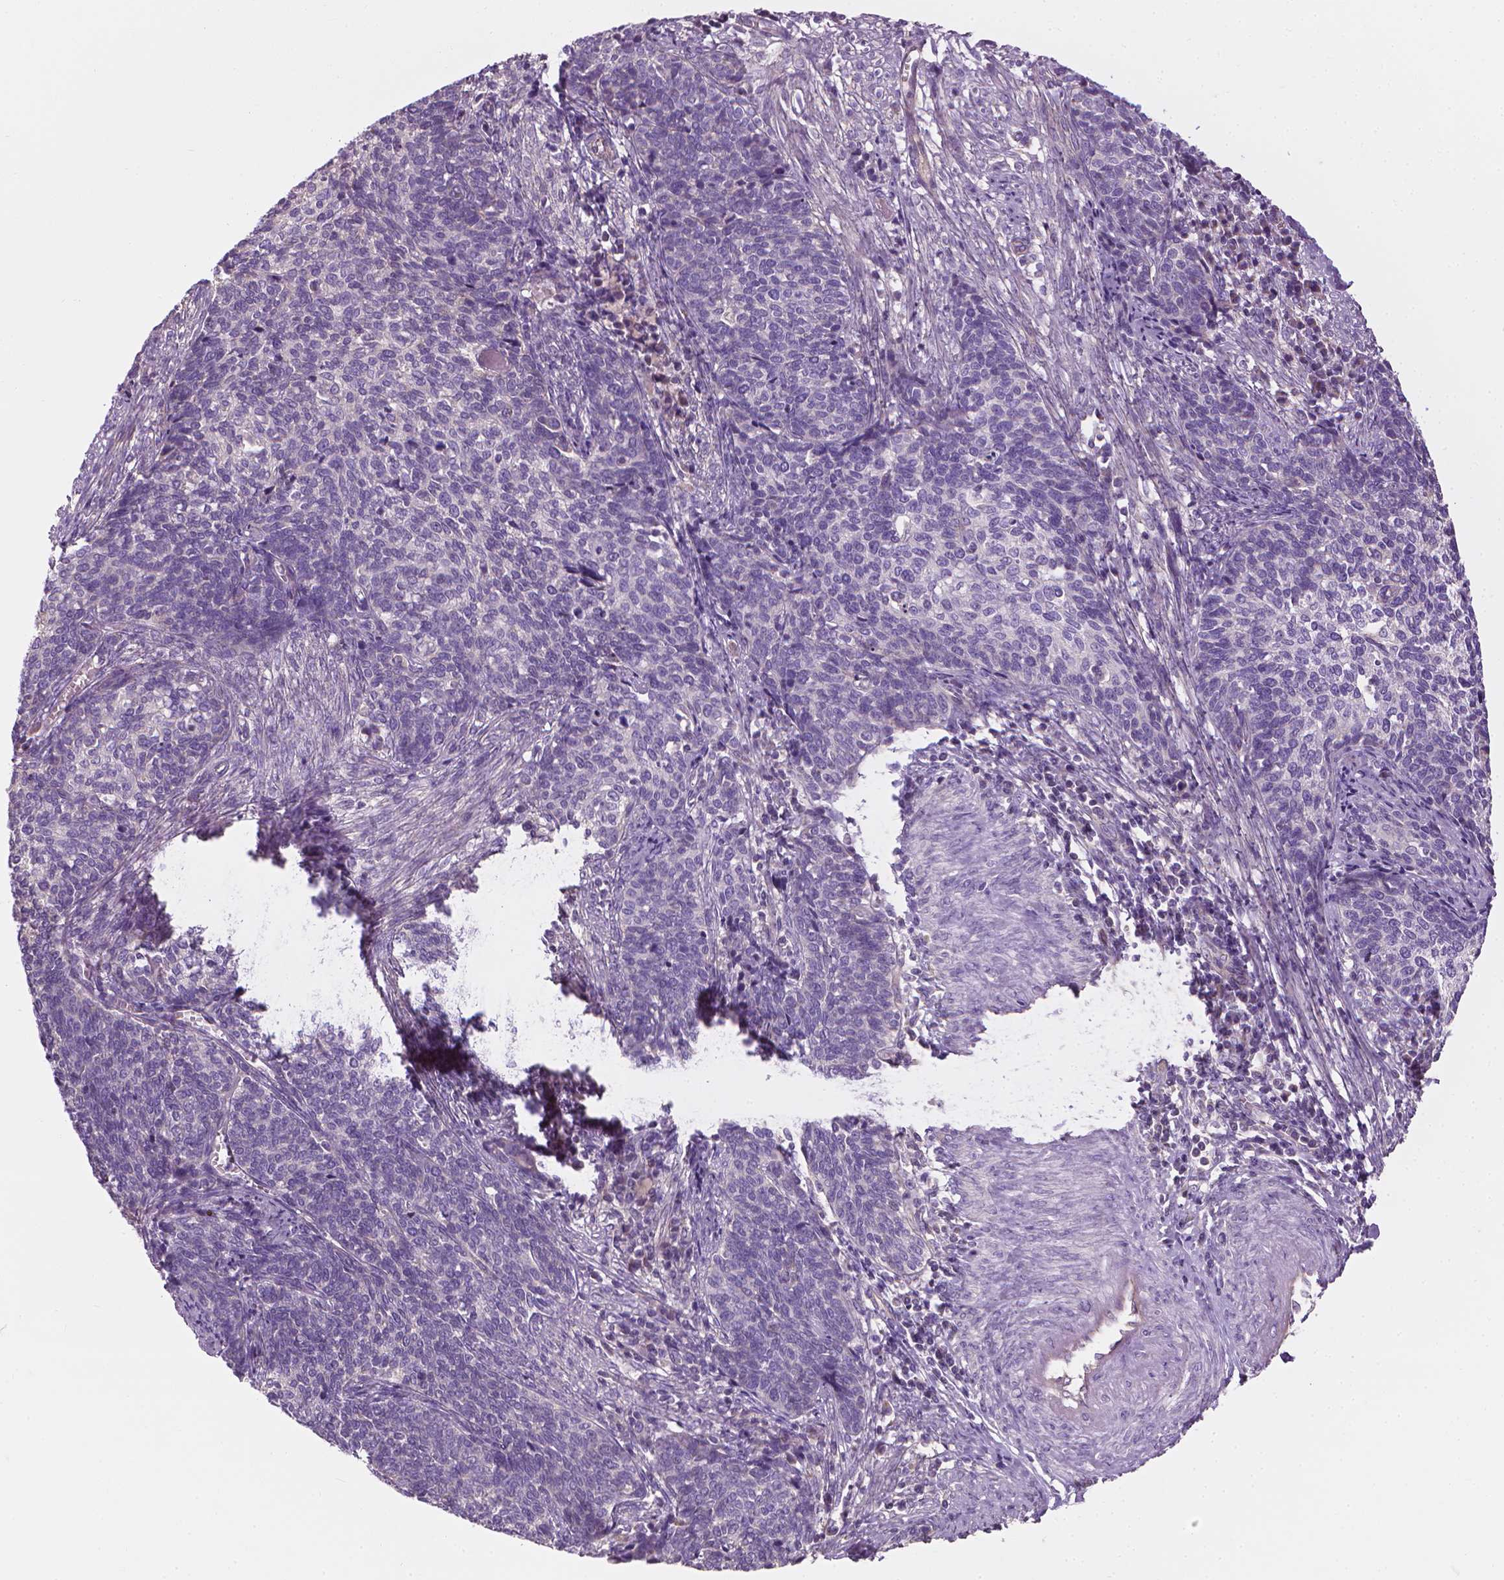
{"staining": {"intensity": "negative", "quantity": "none", "location": "none"}, "tissue": "cervical cancer", "cell_type": "Tumor cells", "image_type": "cancer", "snomed": [{"axis": "morphology", "description": "Squamous cell carcinoma, NOS"}, {"axis": "topography", "description": "Cervix"}], "caption": "Protein analysis of cervical squamous cell carcinoma displays no significant positivity in tumor cells.", "gene": "RIIAD1", "patient": {"sex": "female", "age": 39}}